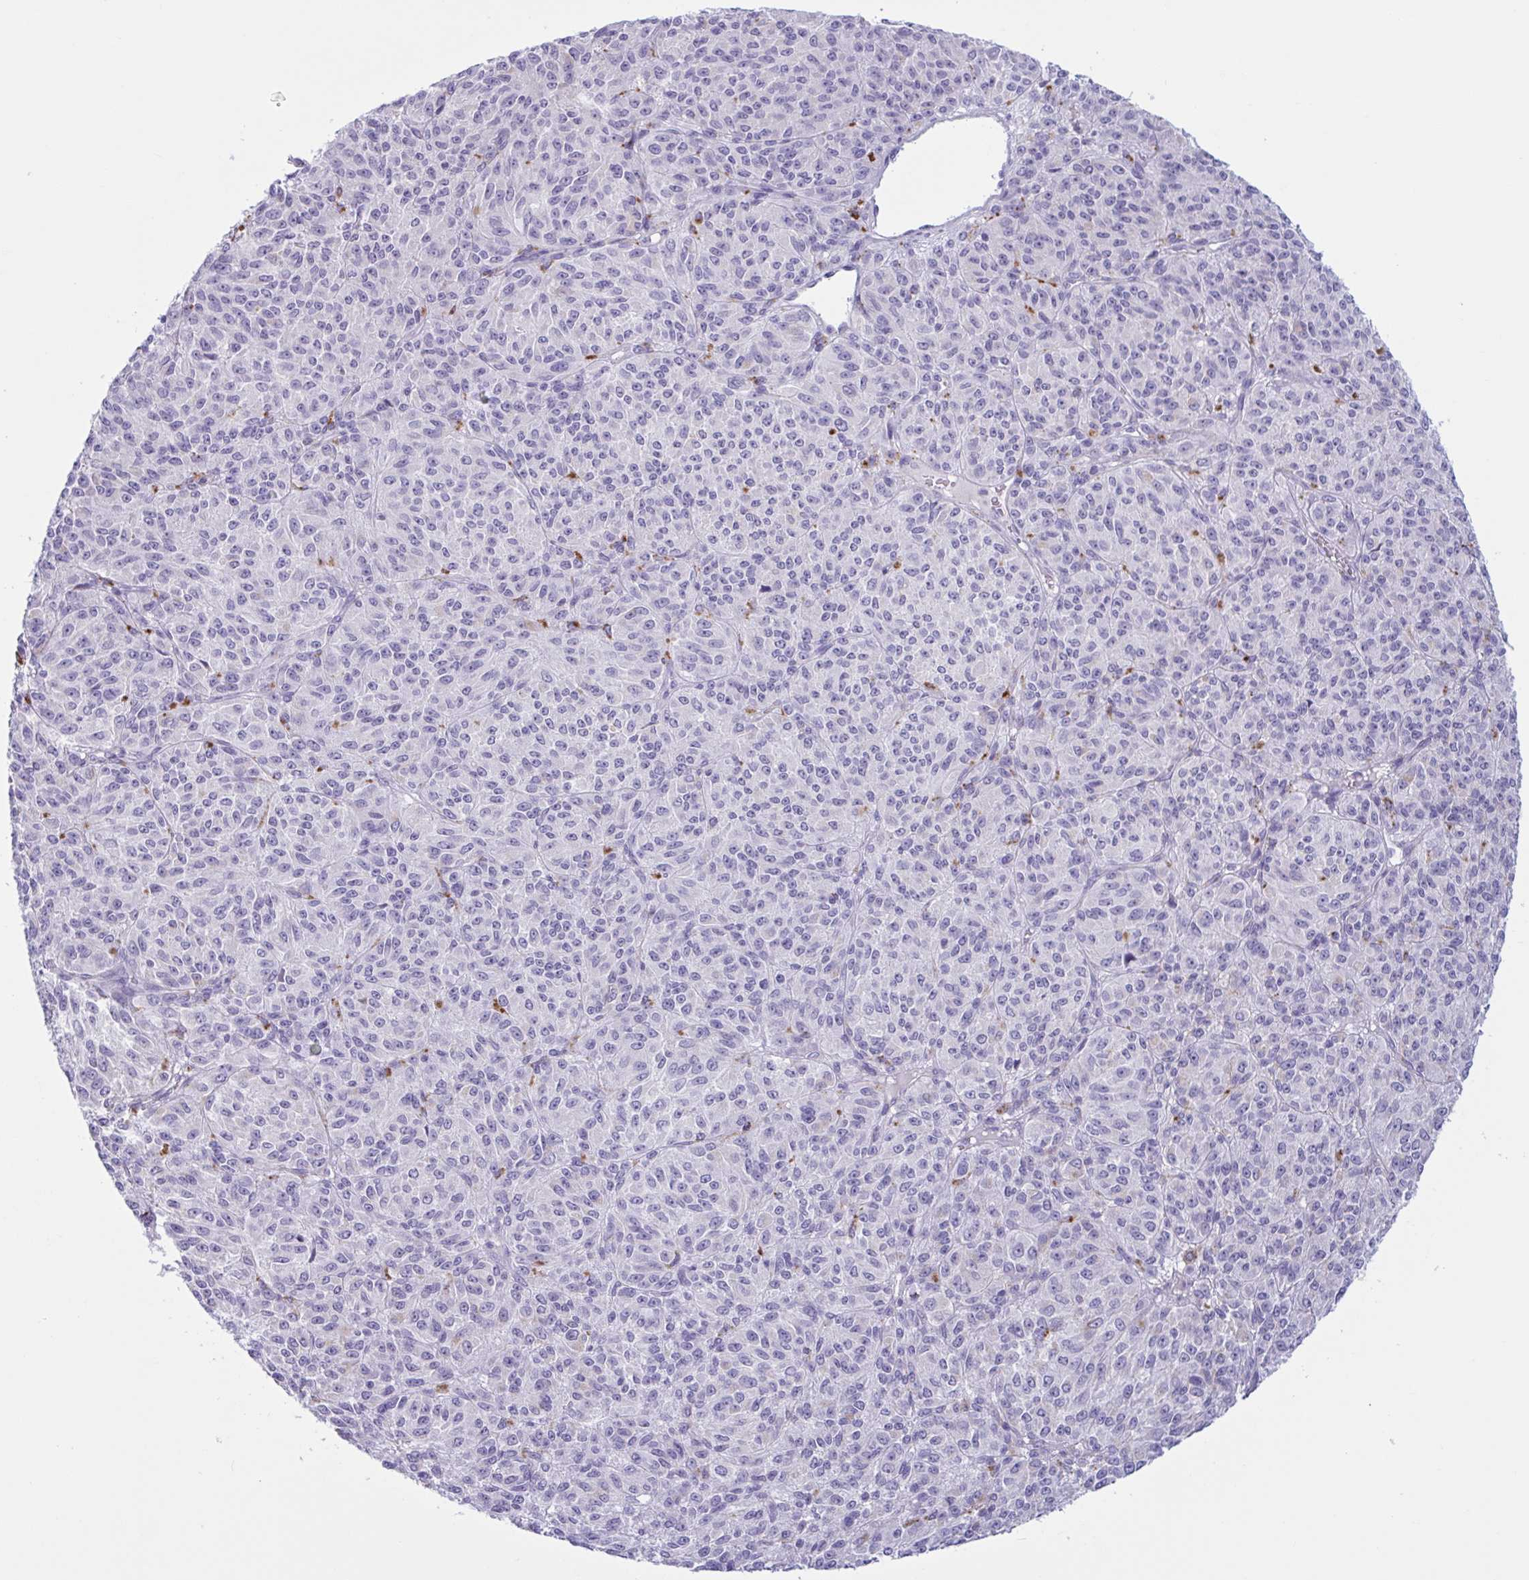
{"staining": {"intensity": "negative", "quantity": "none", "location": "none"}, "tissue": "melanoma", "cell_type": "Tumor cells", "image_type": "cancer", "snomed": [{"axis": "morphology", "description": "Malignant melanoma, Metastatic site"}, {"axis": "topography", "description": "Brain"}], "caption": "The immunohistochemistry (IHC) micrograph has no significant expression in tumor cells of melanoma tissue.", "gene": "XCL1", "patient": {"sex": "female", "age": 56}}